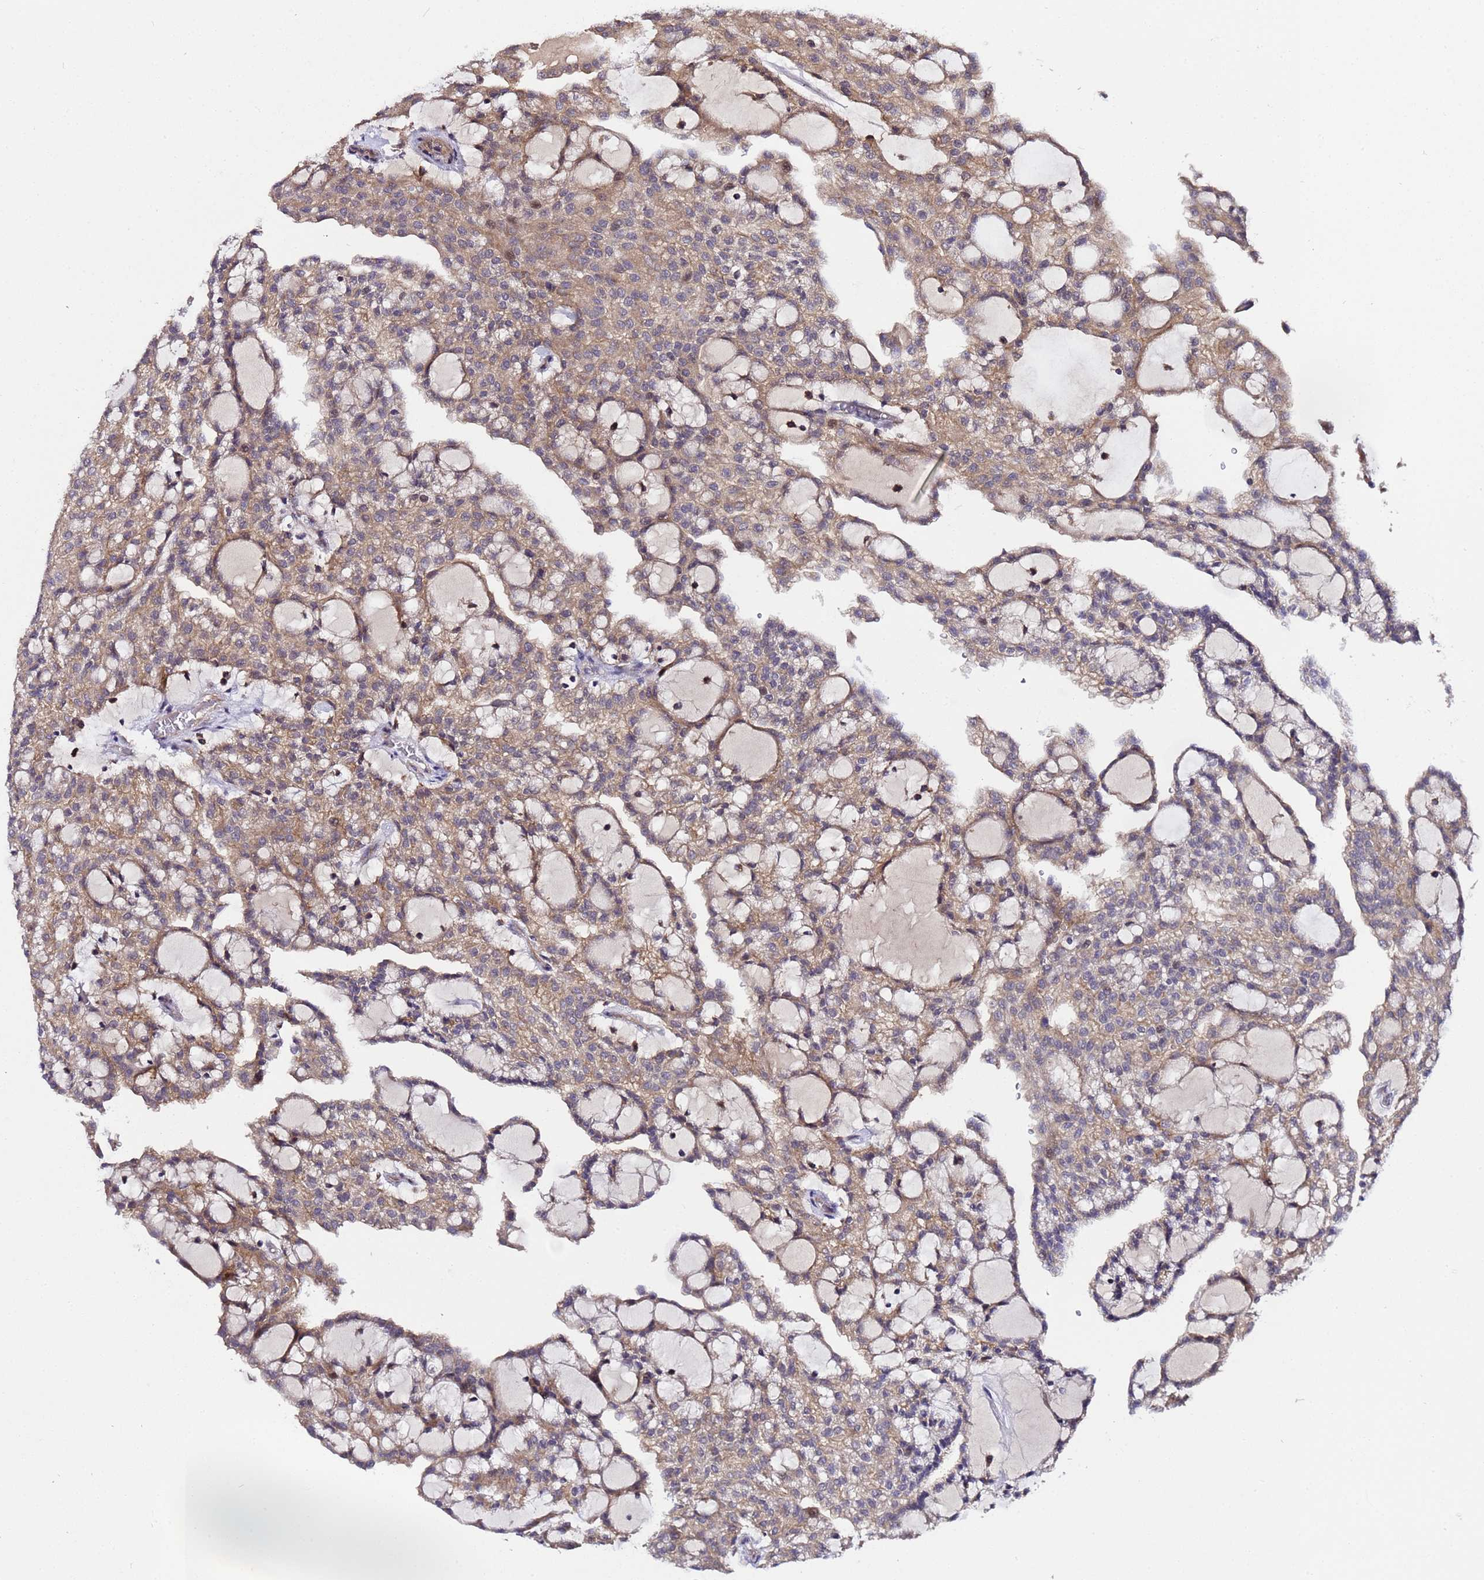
{"staining": {"intensity": "moderate", "quantity": ">75%", "location": "cytoplasmic/membranous"}, "tissue": "renal cancer", "cell_type": "Tumor cells", "image_type": "cancer", "snomed": [{"axis": "morphology", "description": "Adenocarcinoma, NOS"}, {"axis": "topography", "description": "Kidney"}], "caption": "Immunohistochemistry (IHC) histopathology image of neoplastic tissue: human adenocarcinoma (renal) stained using IHC displays medium levels of moderate protein expression localized specifically in the cytoplasmic/membranous of tumor cells, appearing as a cytoplasmic/membranous brown color.", "gene": "PLXDC2", "patient": {"sex": "male", "age": 63}}